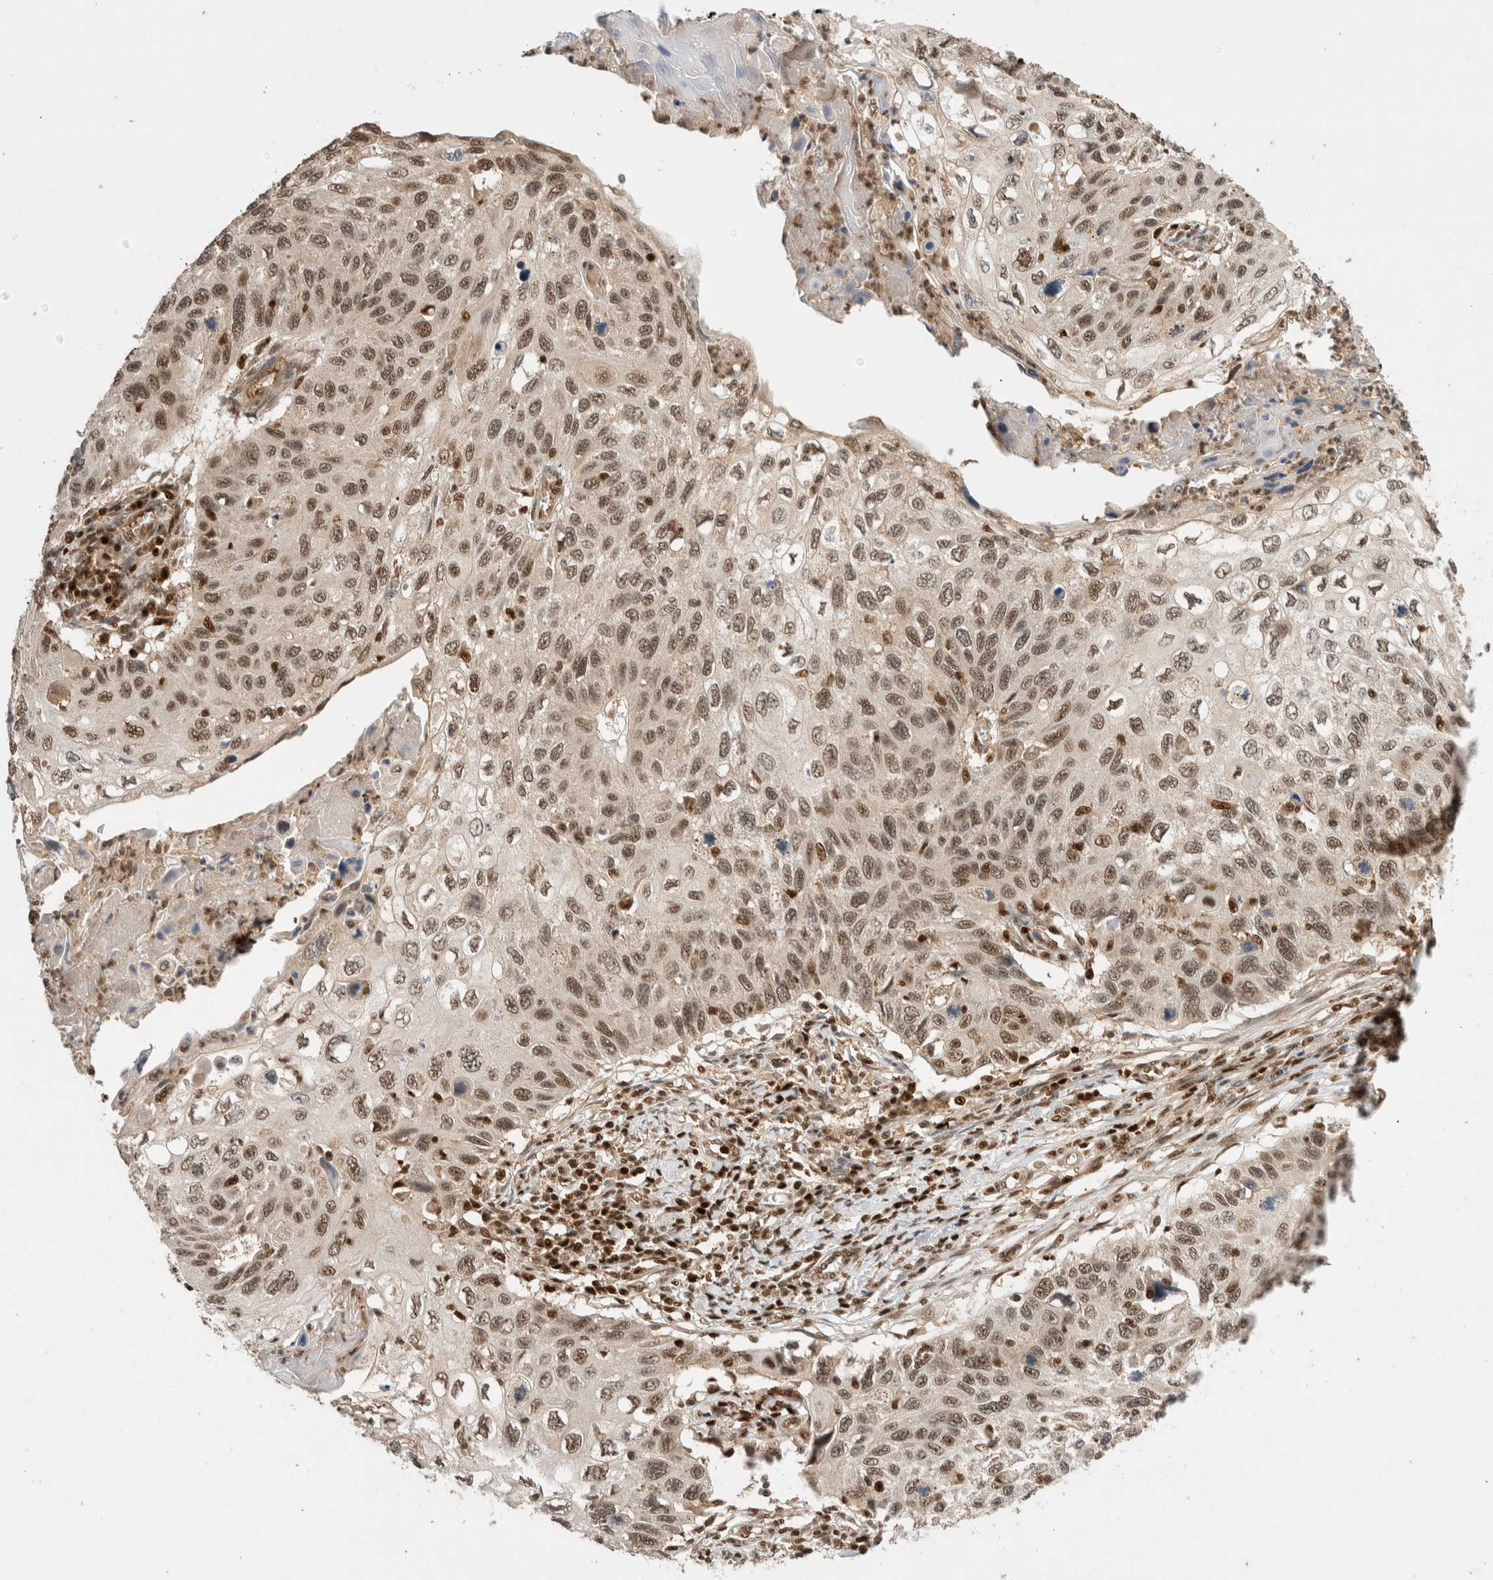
{"staining": {"intensity": "moderate", "quantity": ">75%", "location": "nuclear"}, "tissue": "cervical cancer", "cell_type": "Tumor cells", "image_type": "cancer", "snomed": [{"axis": "morphology", "description": "Squamous cell carcinoma, NOS"}, {"axis": "topography", "description": "Cervix"}], "caption": "A brown stain highlights moderate nuclear positivity of a protein in human cervical cancer tumor cells. (brown staining indicates protein expression, while blue staining denotes nuclei).", "gene": "SNRNP40", "patient": {"sex": "female", "age": 70}}